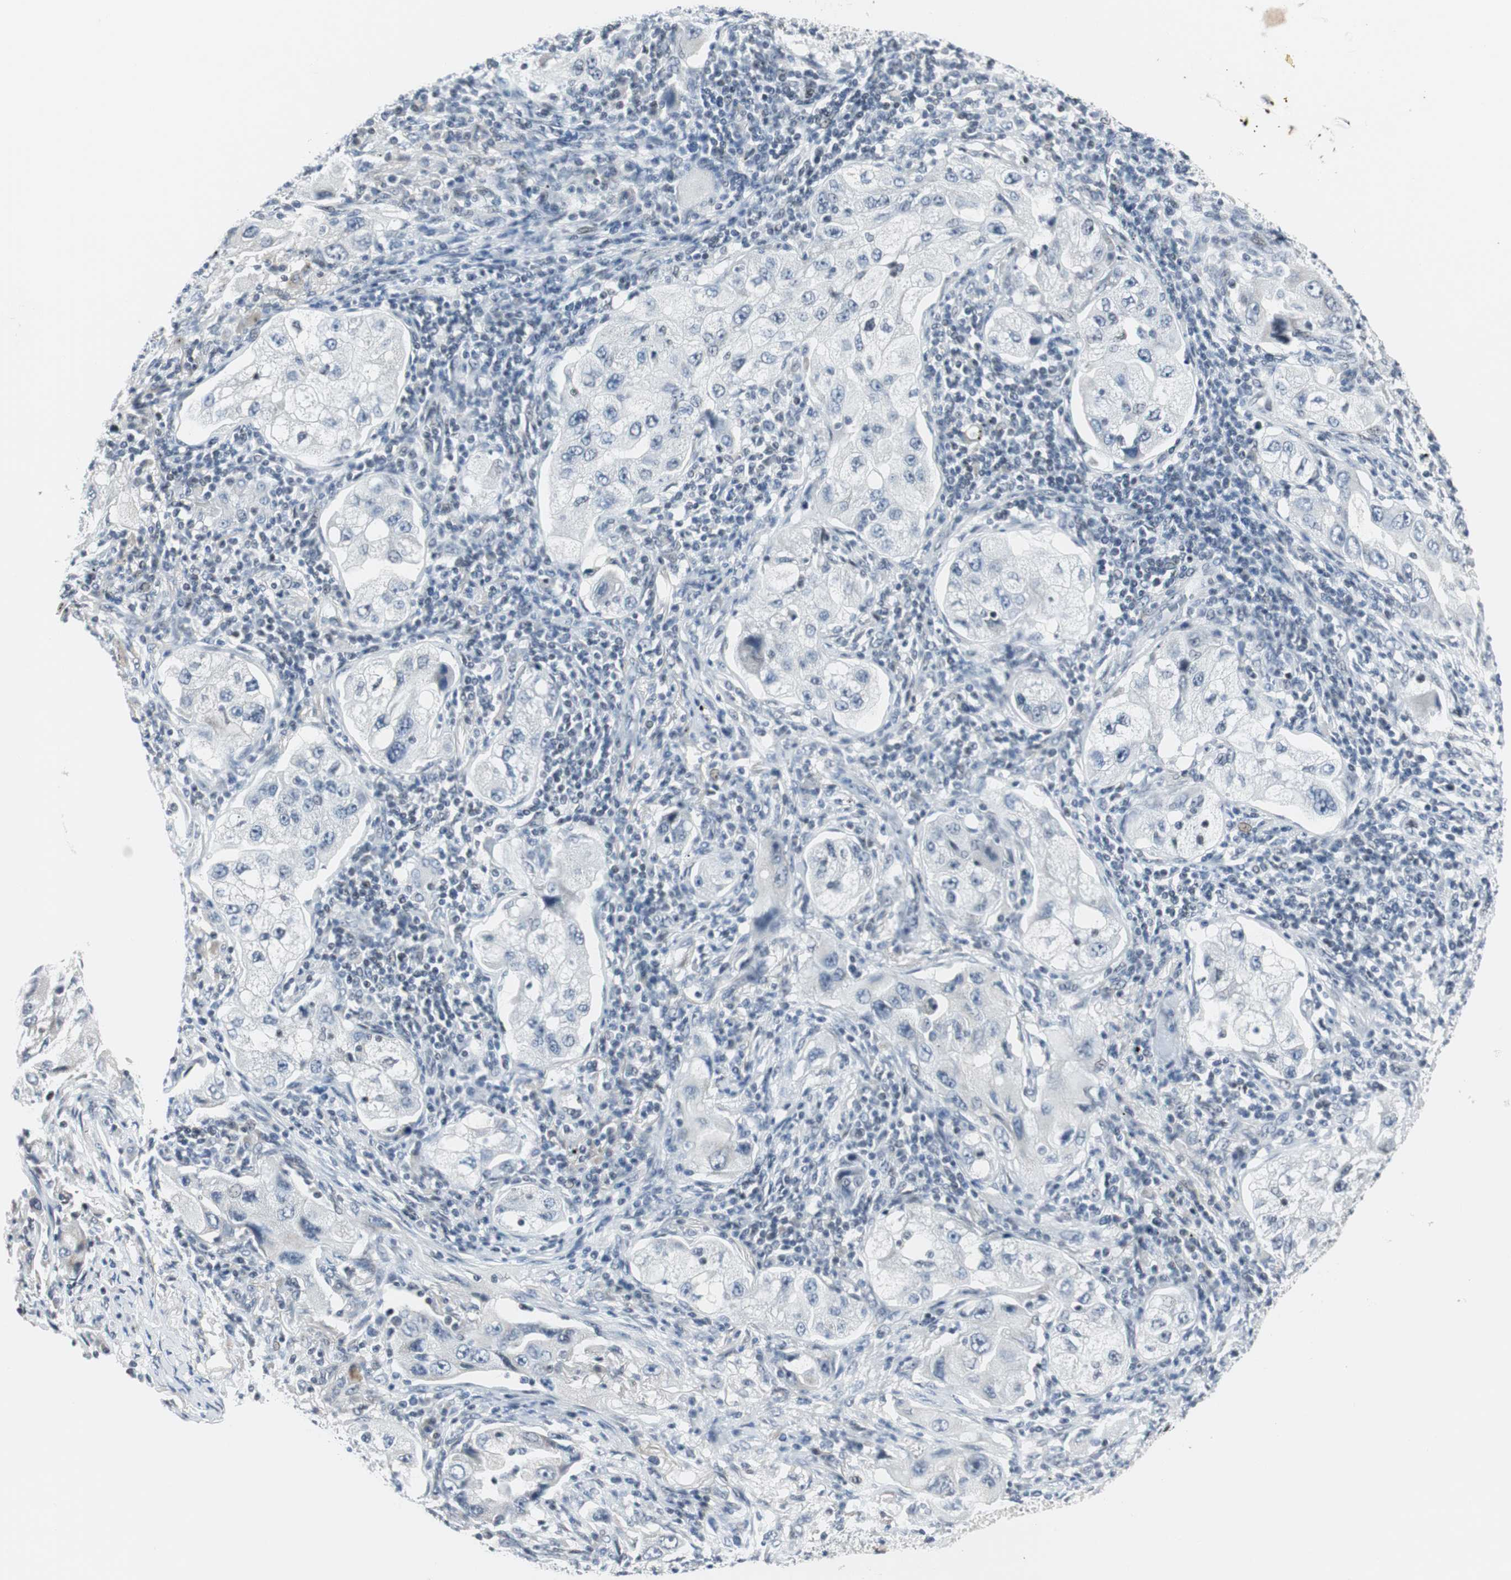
{"staining": {"intensity": "negative", "quantity": "none", "location": "none"}, "tissue": "lung cancer", "cell_type": "Tumor cells", "image_type": "cancer", "snomed": [{"axis": "morphology", "description": "Adenocarcinoma, NOS"}, {"axis": "topography", "description": "Lung"}], "caption": "An immunohistochemistry (IHC) photomicrograph of lung cancer is shown. There is no staining in tumor cells of lung cancer.", "gene": "MTA1", "patient": {"sex": "female", "age": 65}}